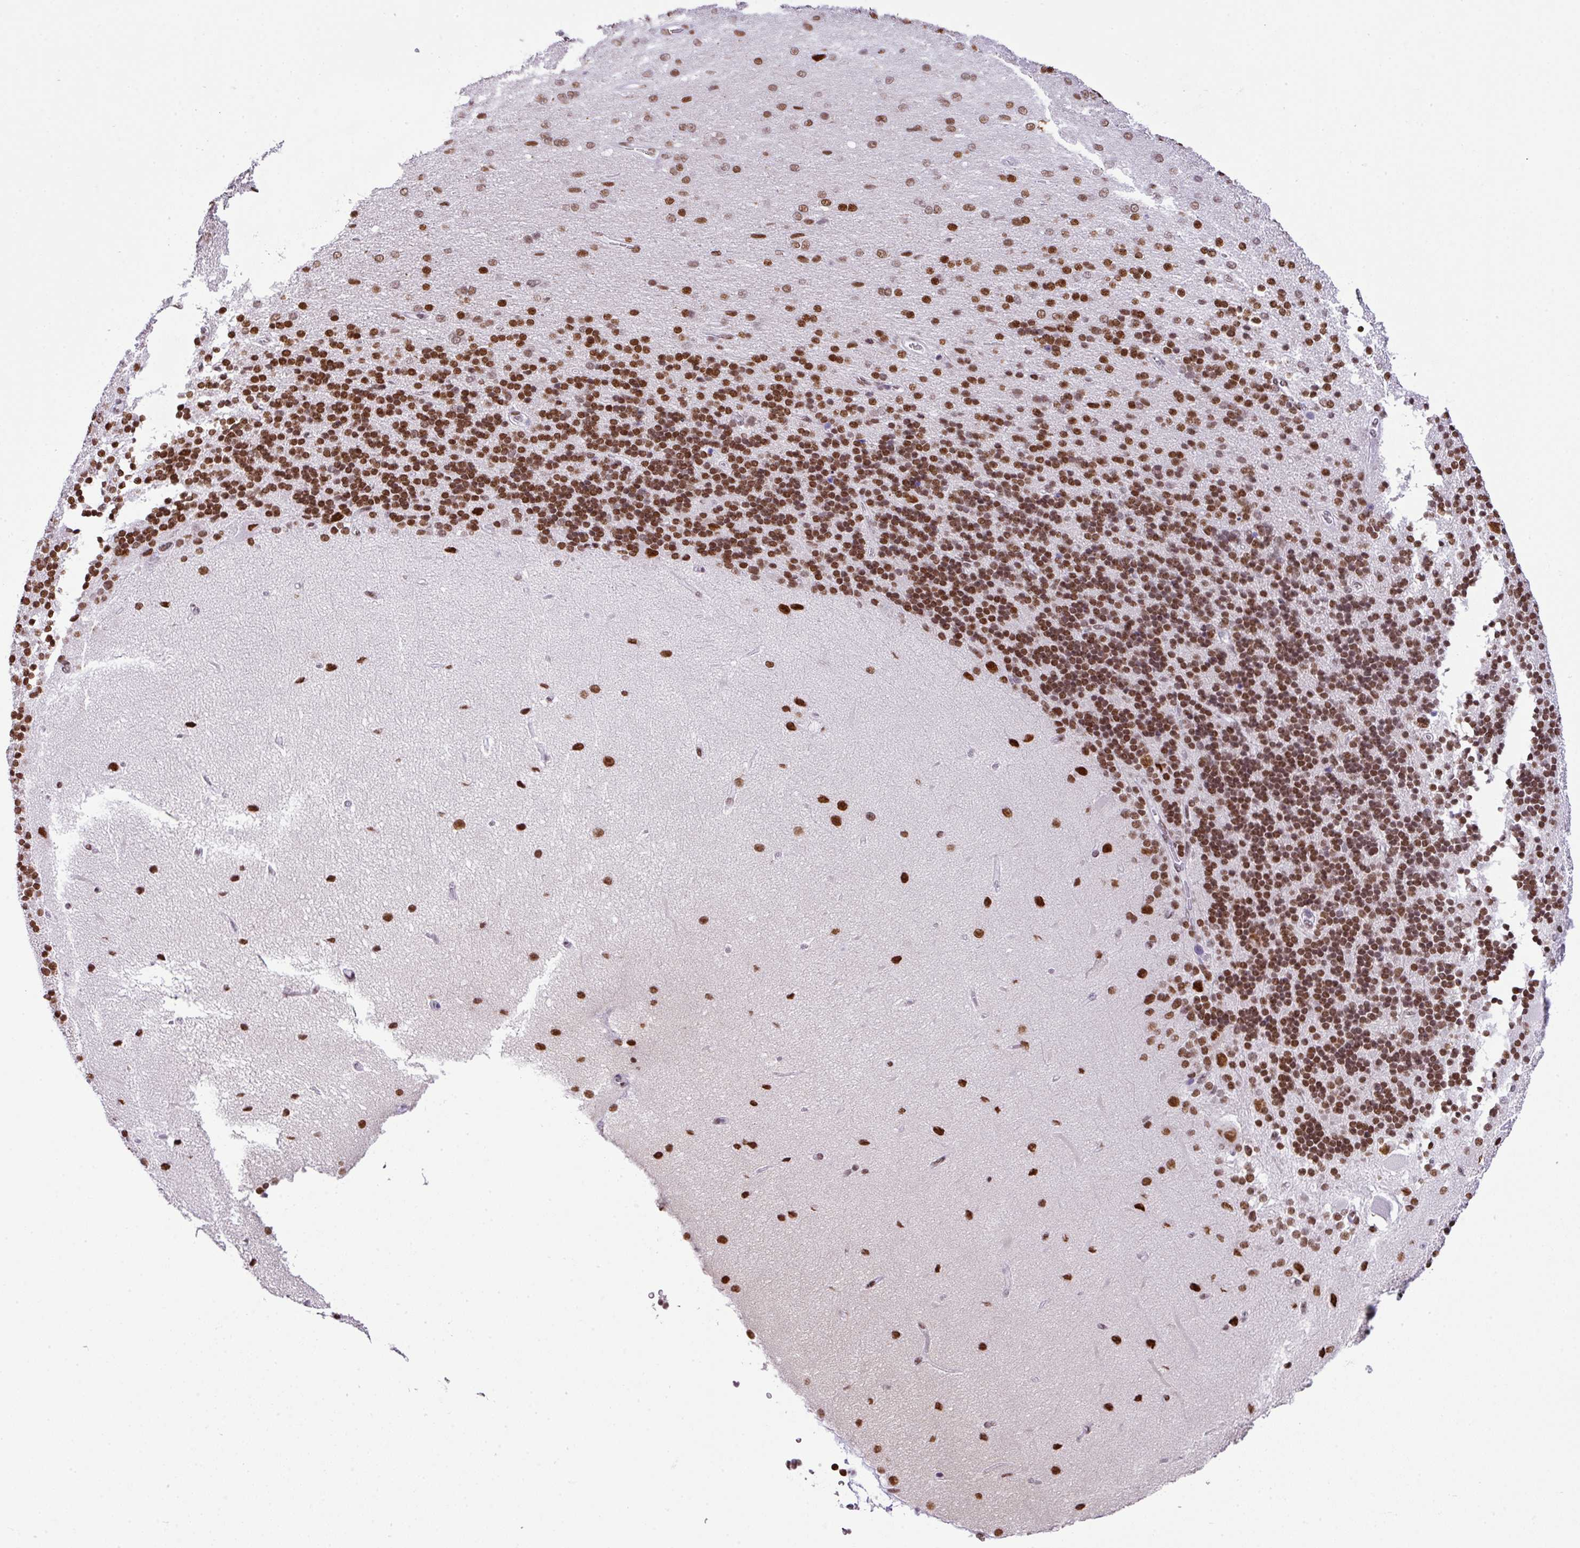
{"staining": {"intensity": "strong", "quantity": ">75%", "location": "nuclear"}, "tissue": "cerebellum", "cell_type": "Cells in granular layer", "image_type": "normal", "snomed": [{"axis": "morphology", "description": "Normal tissue, NOS"}, {"axis": "topography", "description": "Cerebellum"}], "caption": "Immunohistochemistry histopathology image of normal cerebellum: human cerebellum stained using immunohistochemistry (IHC) reveals high levels of strong protein expression localized specifically in the nuclear of cells in granular layer, appearing as a nuclear brown color.", "gene": "RARG", "patient": {"sex": "female", "age": 29}}